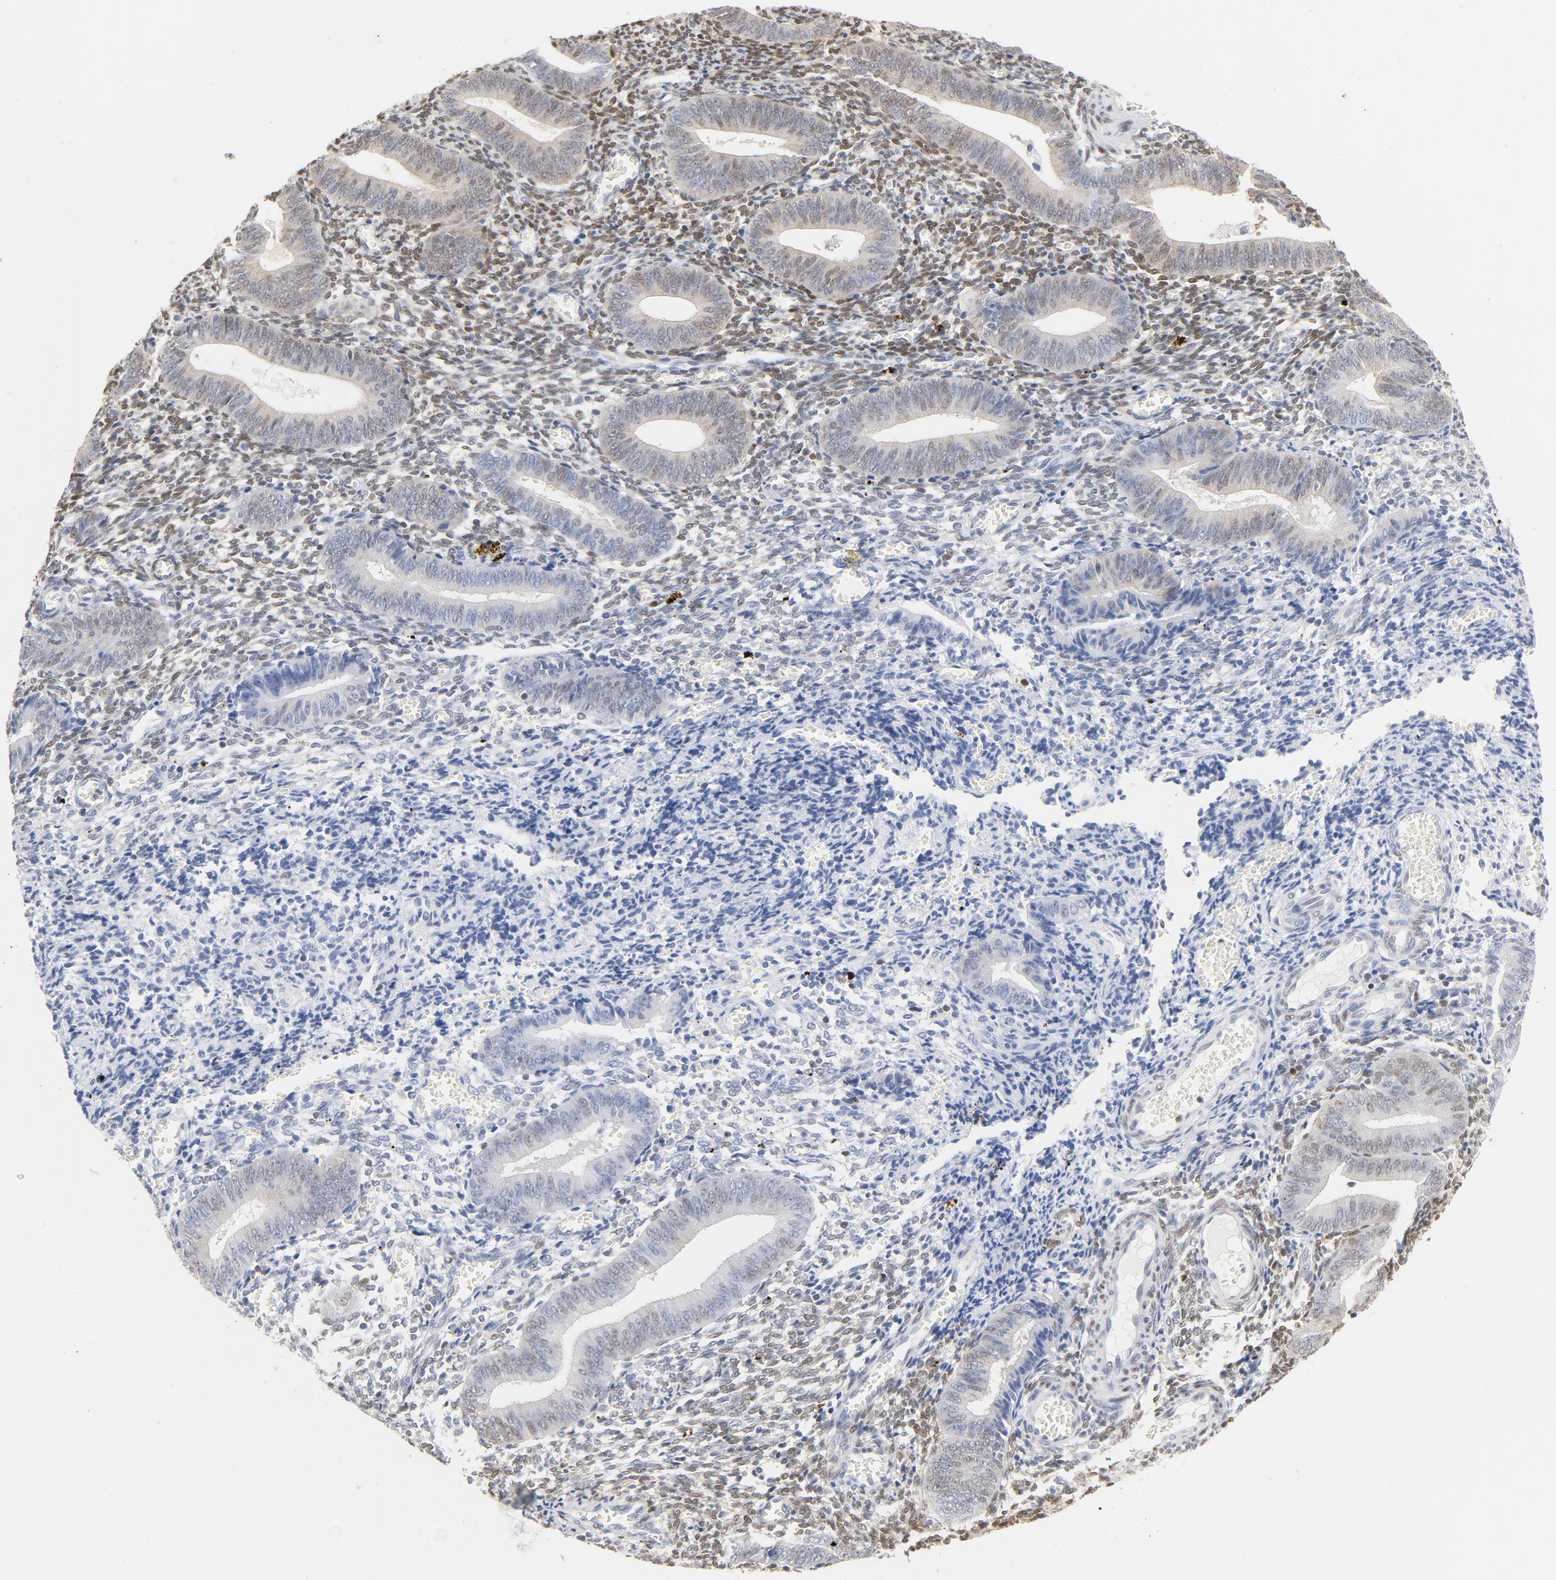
{"staining": {"intensity": "moderate", "quantity": "25%-75%", "location": "nuclear"}, "tissue": "endometrium", "cell_type": "Cells in endometrial stroma", "image_type": "normal", "snomed": [{"axis": "morphology", "description": "Normal tissue, NOS"}, {"axis": "topography", "description": "Uterus"}, {"axis": "topography", "description": "Endometrium"}], "caption": "A histopathology image showing moderate nuclear positivity in approximately 25%-75% of cells in endometrial stroma in benign endometrium, as visualized by brown immunohistochemical staining.", "gene": "CDKN1B", "patient": {"sex": "female", "age": 33}}